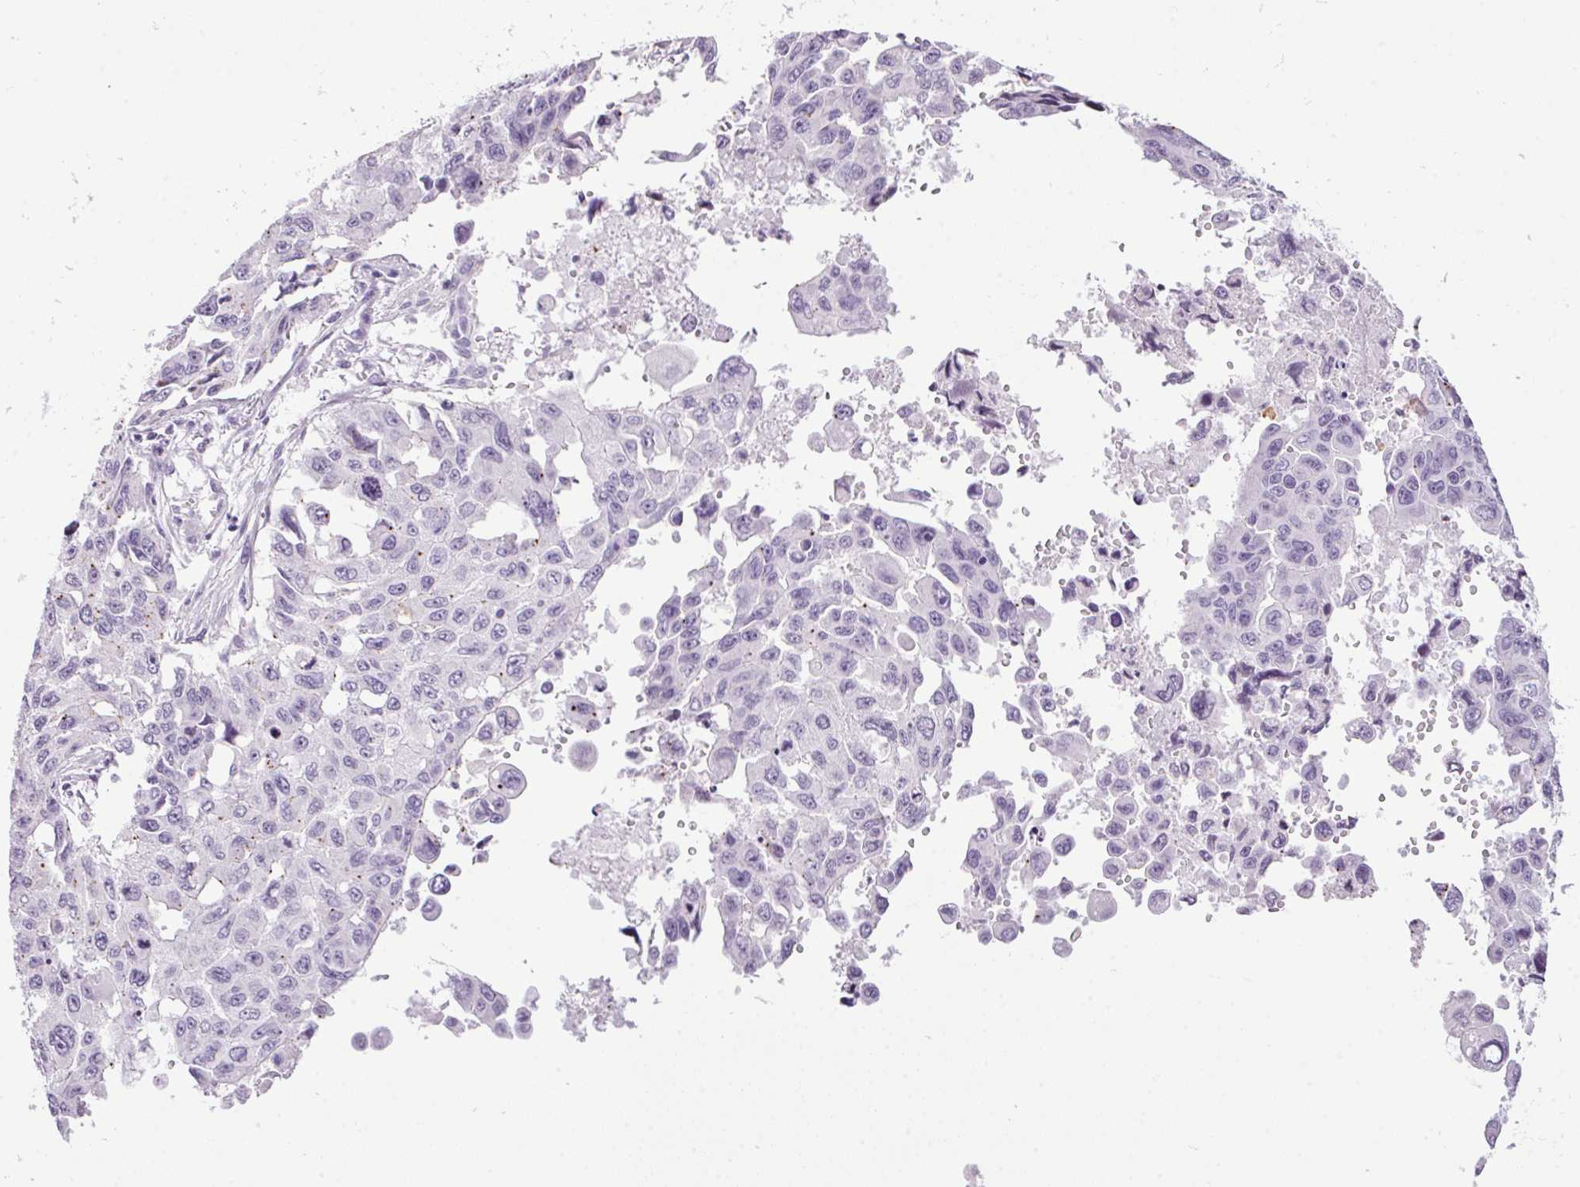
{"staining": {"intensity": "negative", "quantity": "none", "location": "none"}, "tissue": "lung cancer", "cell_type": "Tumor cells", "image_type": "cancer", "snomed": [{"axis": "morphology", "description": "Adenocarcinoma, NOS"}, {"axis": "topography", "description": "Lung"}], "caption": "A photomicrograph of adenocarcinoma (lung) stained for a protein reveals no brown staining in tumor cells.", "gene": "TMEM88B", "patient": {"sex": "male", "age": 64}}